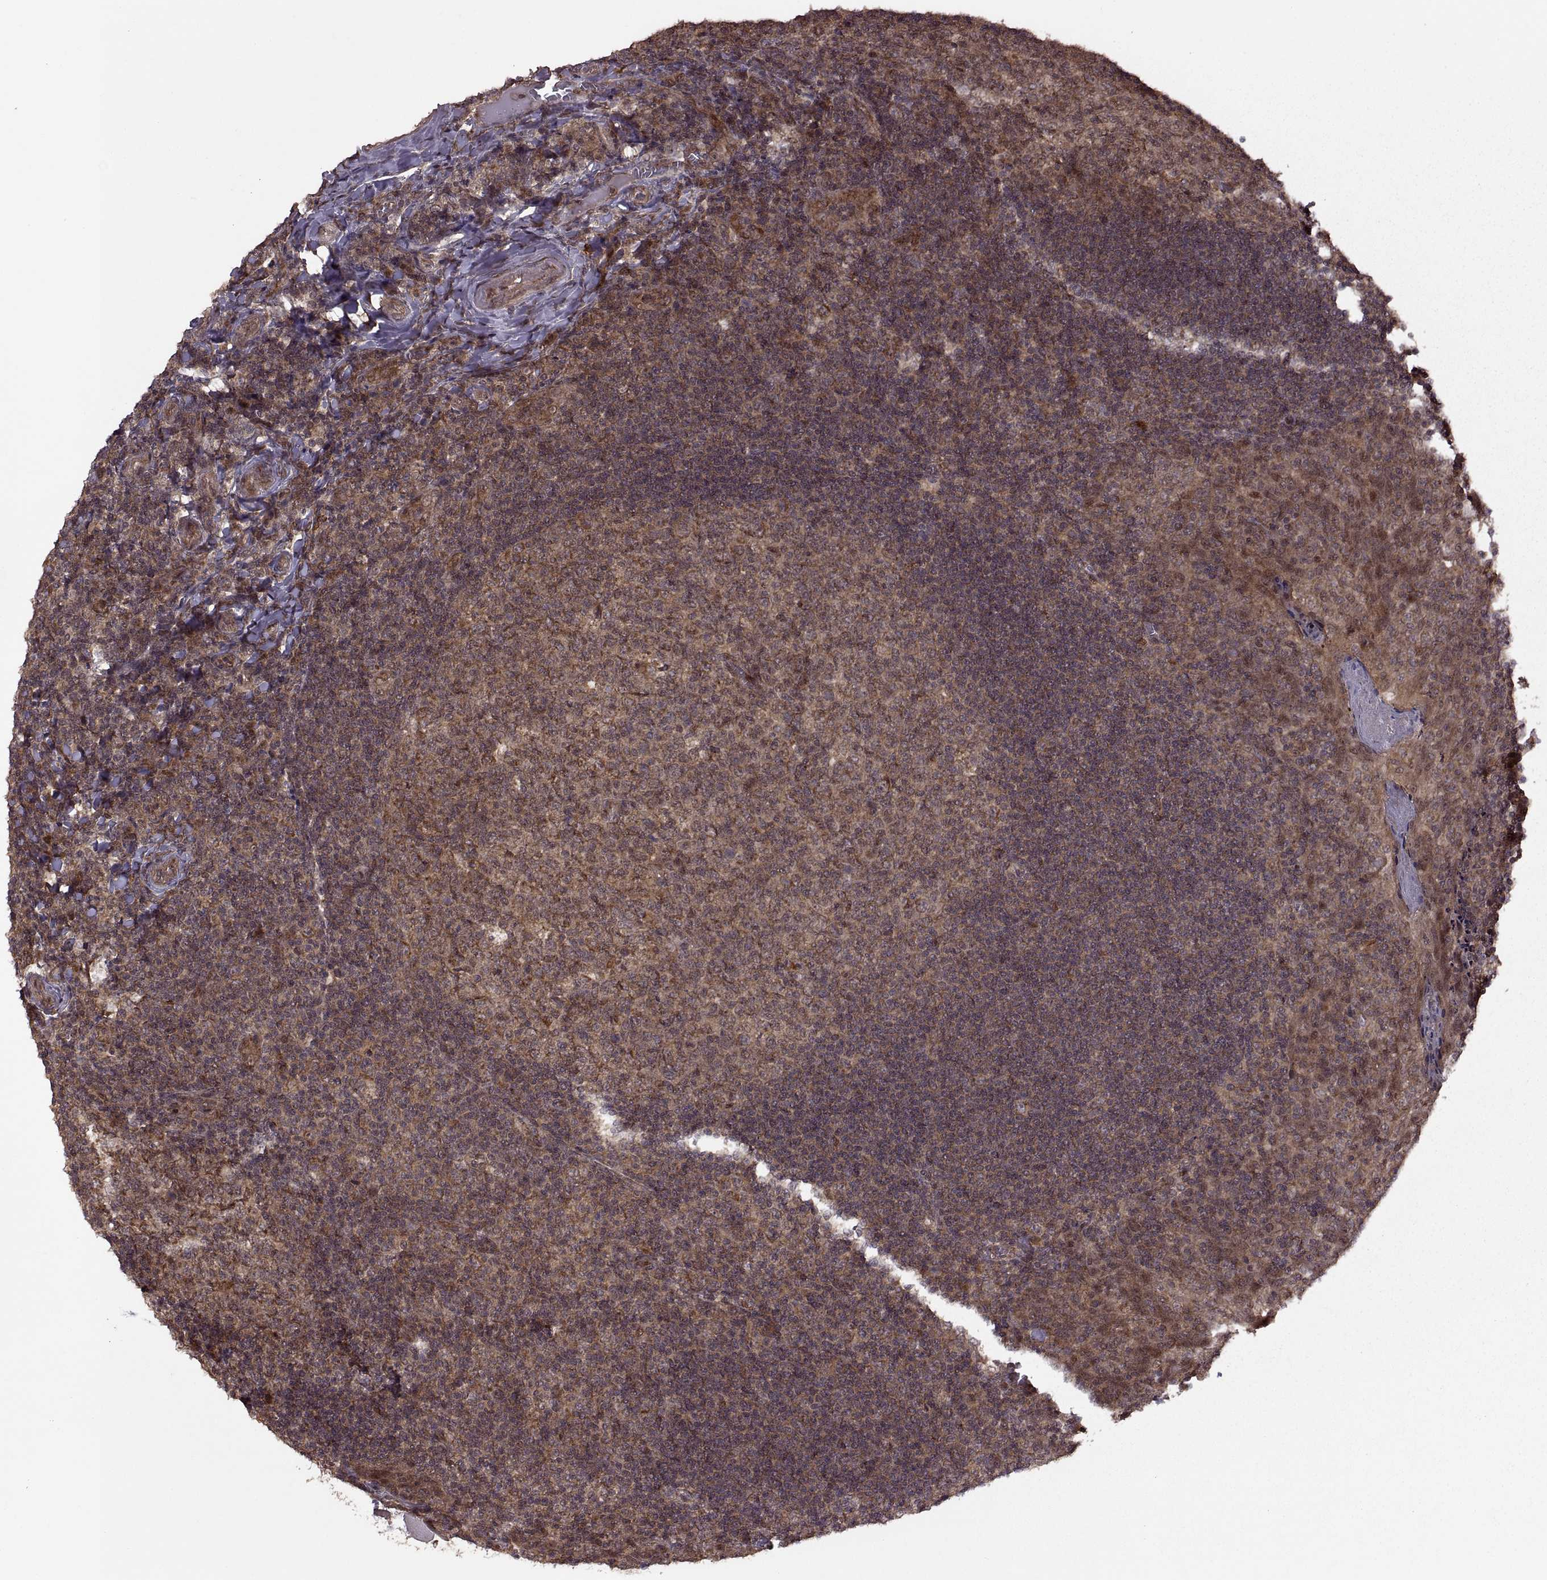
{"staining": {"intensity": "moderate", "quantity": "25%-75%", "location": "cytoplasmic/membranous"}, "tissue": "tonsil", "cell_type": "Germinal center cells", "image_type": "normal", "snomed": [{"axis": "morphology", "description": "Normal tissue, NOS"}, {"axis": "topography", "description": "Tonsil"}], "caption": "Immunohistochemistry (DAB (3,3'-diaminobenzidine)) staining of normal human tonsil demonstrates moderate cytoplasmic/membranous protein expression in approximately 25%-75% of germinal center cells. (brown staining indicates protein expression, while blue staining denotes nuclei).", "gene": "PTOV1", "patient": {"sex": "male", "age": 17}}